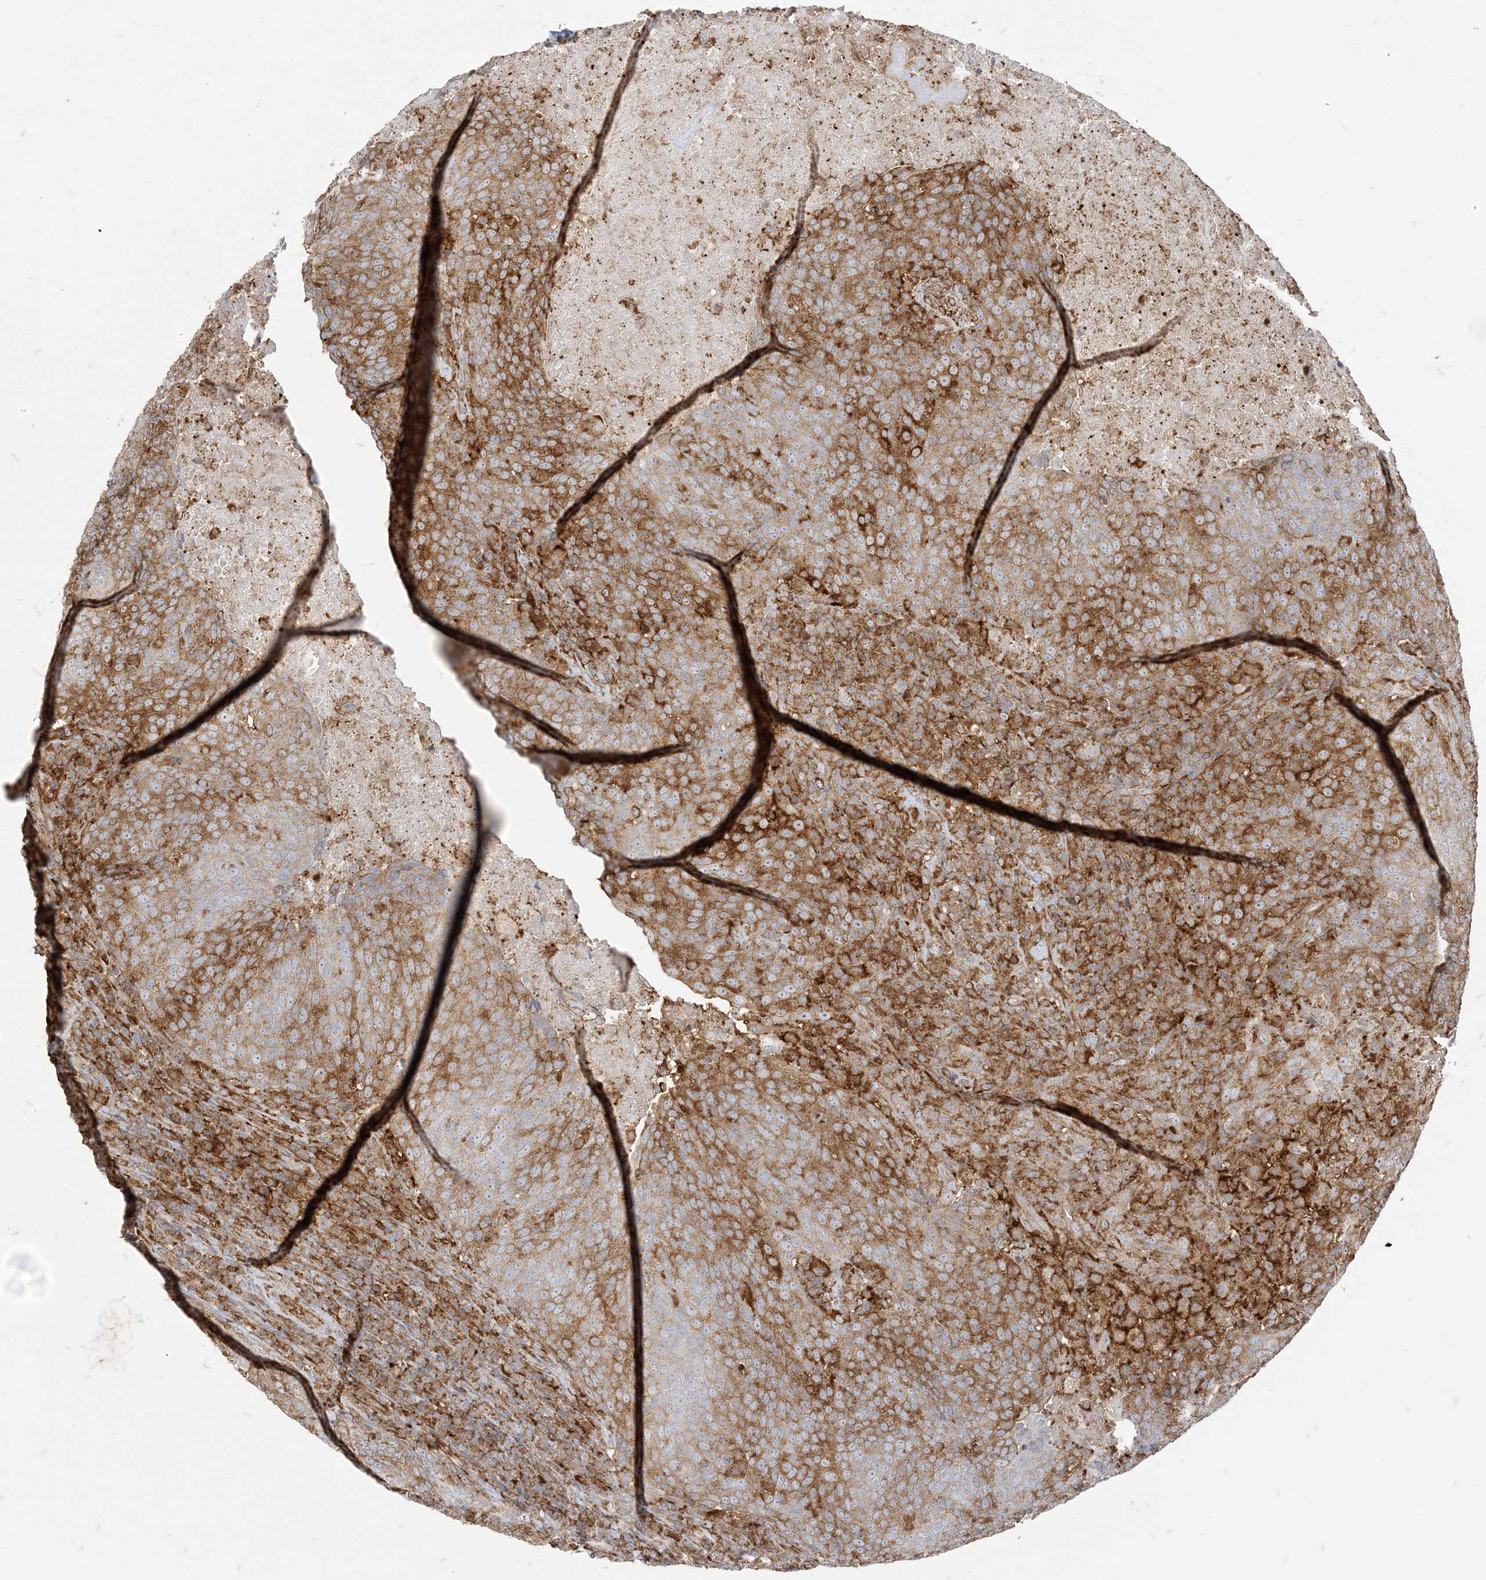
{"staining": {"intensity": "moderate", "quantity": ">75%", "location": "cytoplasmic/membranous"}, "tissue": "head and neck cancer", "cell_type": "Tumor cells", "image_type": "cancer", "snomed": [{"axis": "morphology", "description": "Squamous cell carcinoma, NOS"}, {"axis": "morphology", "description": "Squamous cell carcinoma, metastatic, NOS"}, {"axis": "topography", "description": "Lymph node"}, {"axis": "topography", "description": "Head-Neck"}], "caption": "A histopathology image showing moderate cytoplasmic/membranous staining in about >75% of tumor cells in head and neck cancer, as visualized by brown immunohistochemical staining.", "gene": "DERL3", "patient": {"sex": "male", "age": 62}}